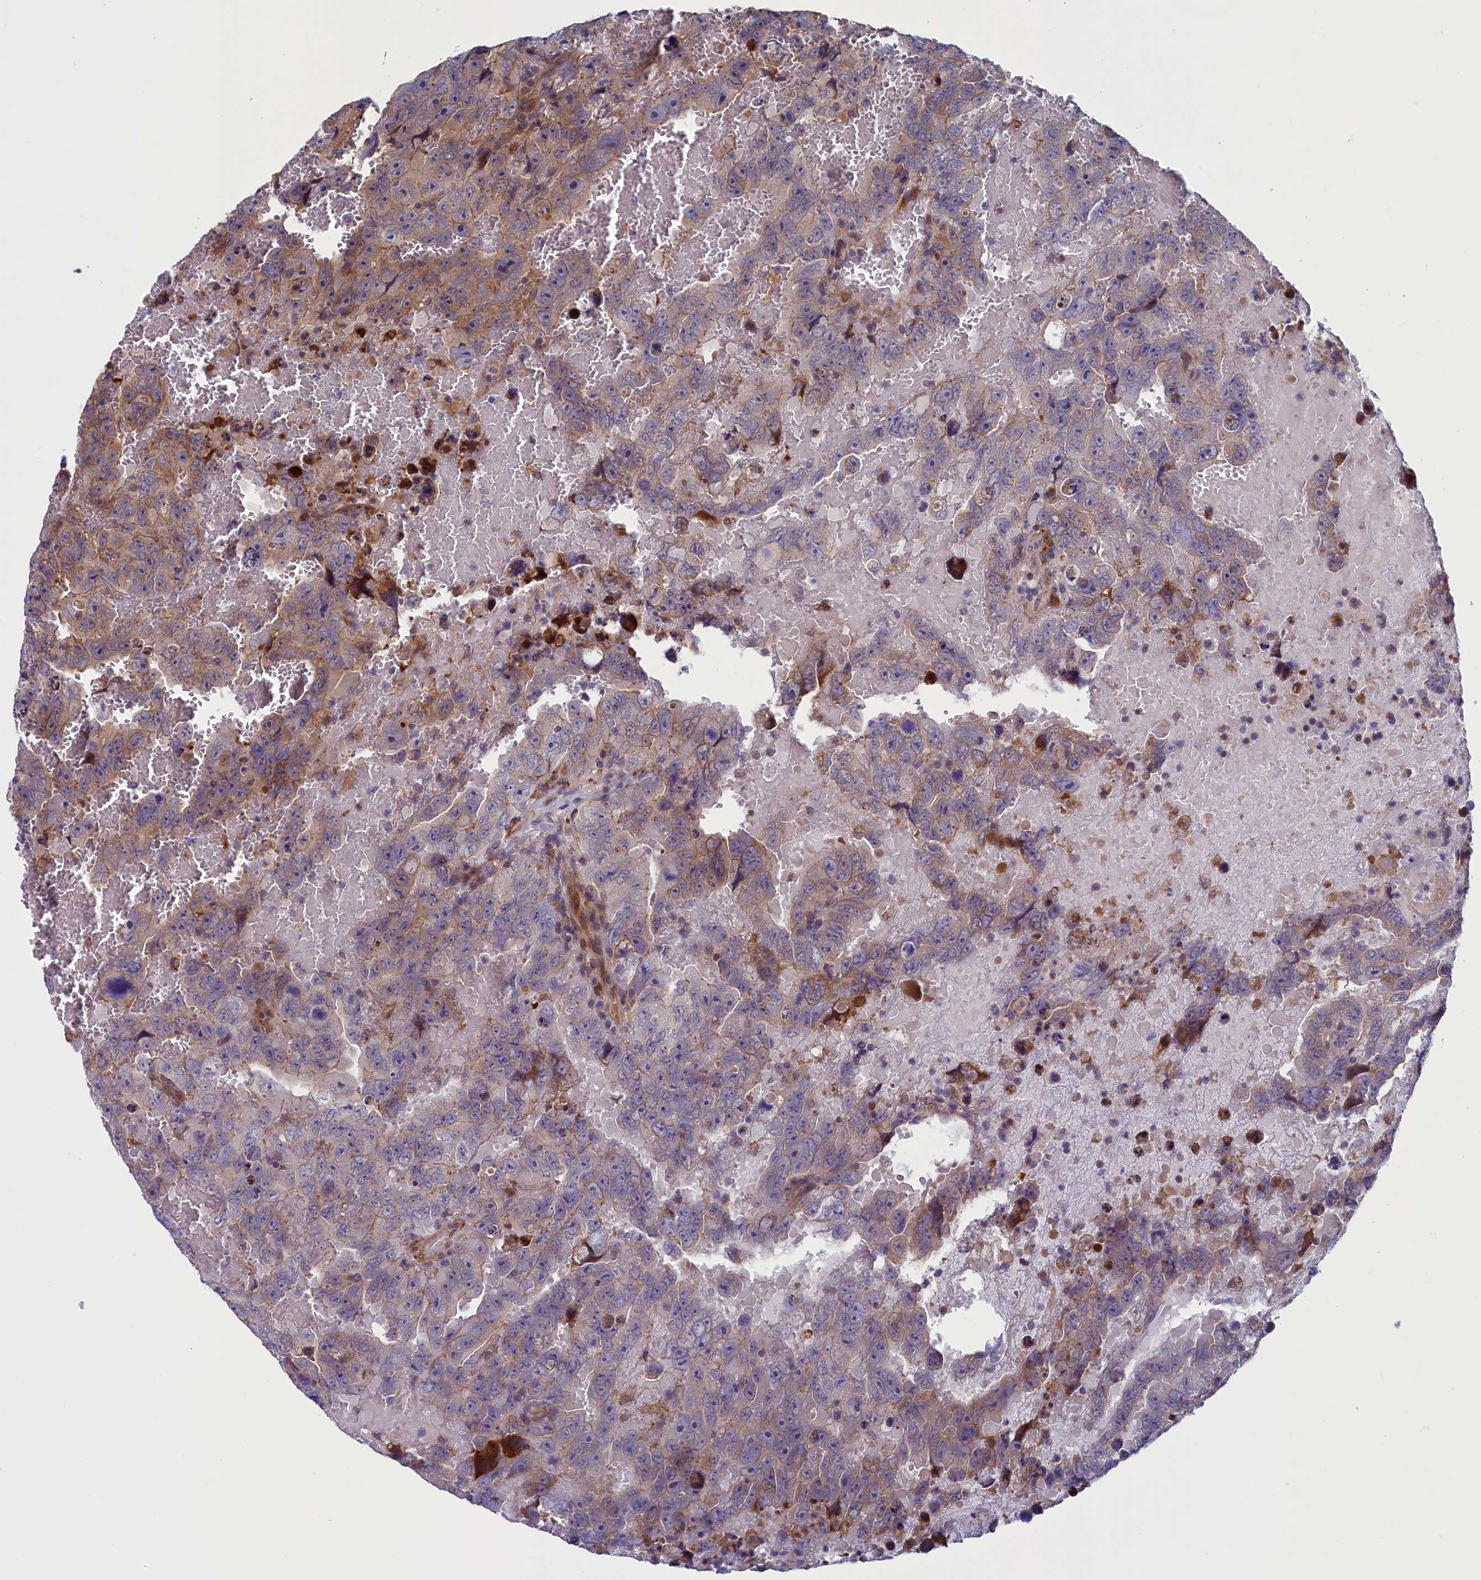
{"staining": {"intensity": "moderate", "quantity": "<25%", "location": "cytoplasmic/membranous"}, "tissue": "testis cancer", "cell_type": "Tumor cells", "image_type": "cancer", "snomed": [{"axis": "morphology", "description": "Carcinoma, Embryonal, NOS"}, {"axis": "topography", "description": "Testis"}], "caption": "Immunohistochemistry staining of testis cancer, which exhibits low levels of moderate cytoplasmic/membranous expression in about <25% of tumor cells indicating moderate cytoplasmic/membranous protein positivity. The staining was performed using DAB (brown) for protein detection and nuclei were counterstained in hematoxylin (blue).", "gene": "ANKRD39", "patient": {"sex": "male", "age": 45}}